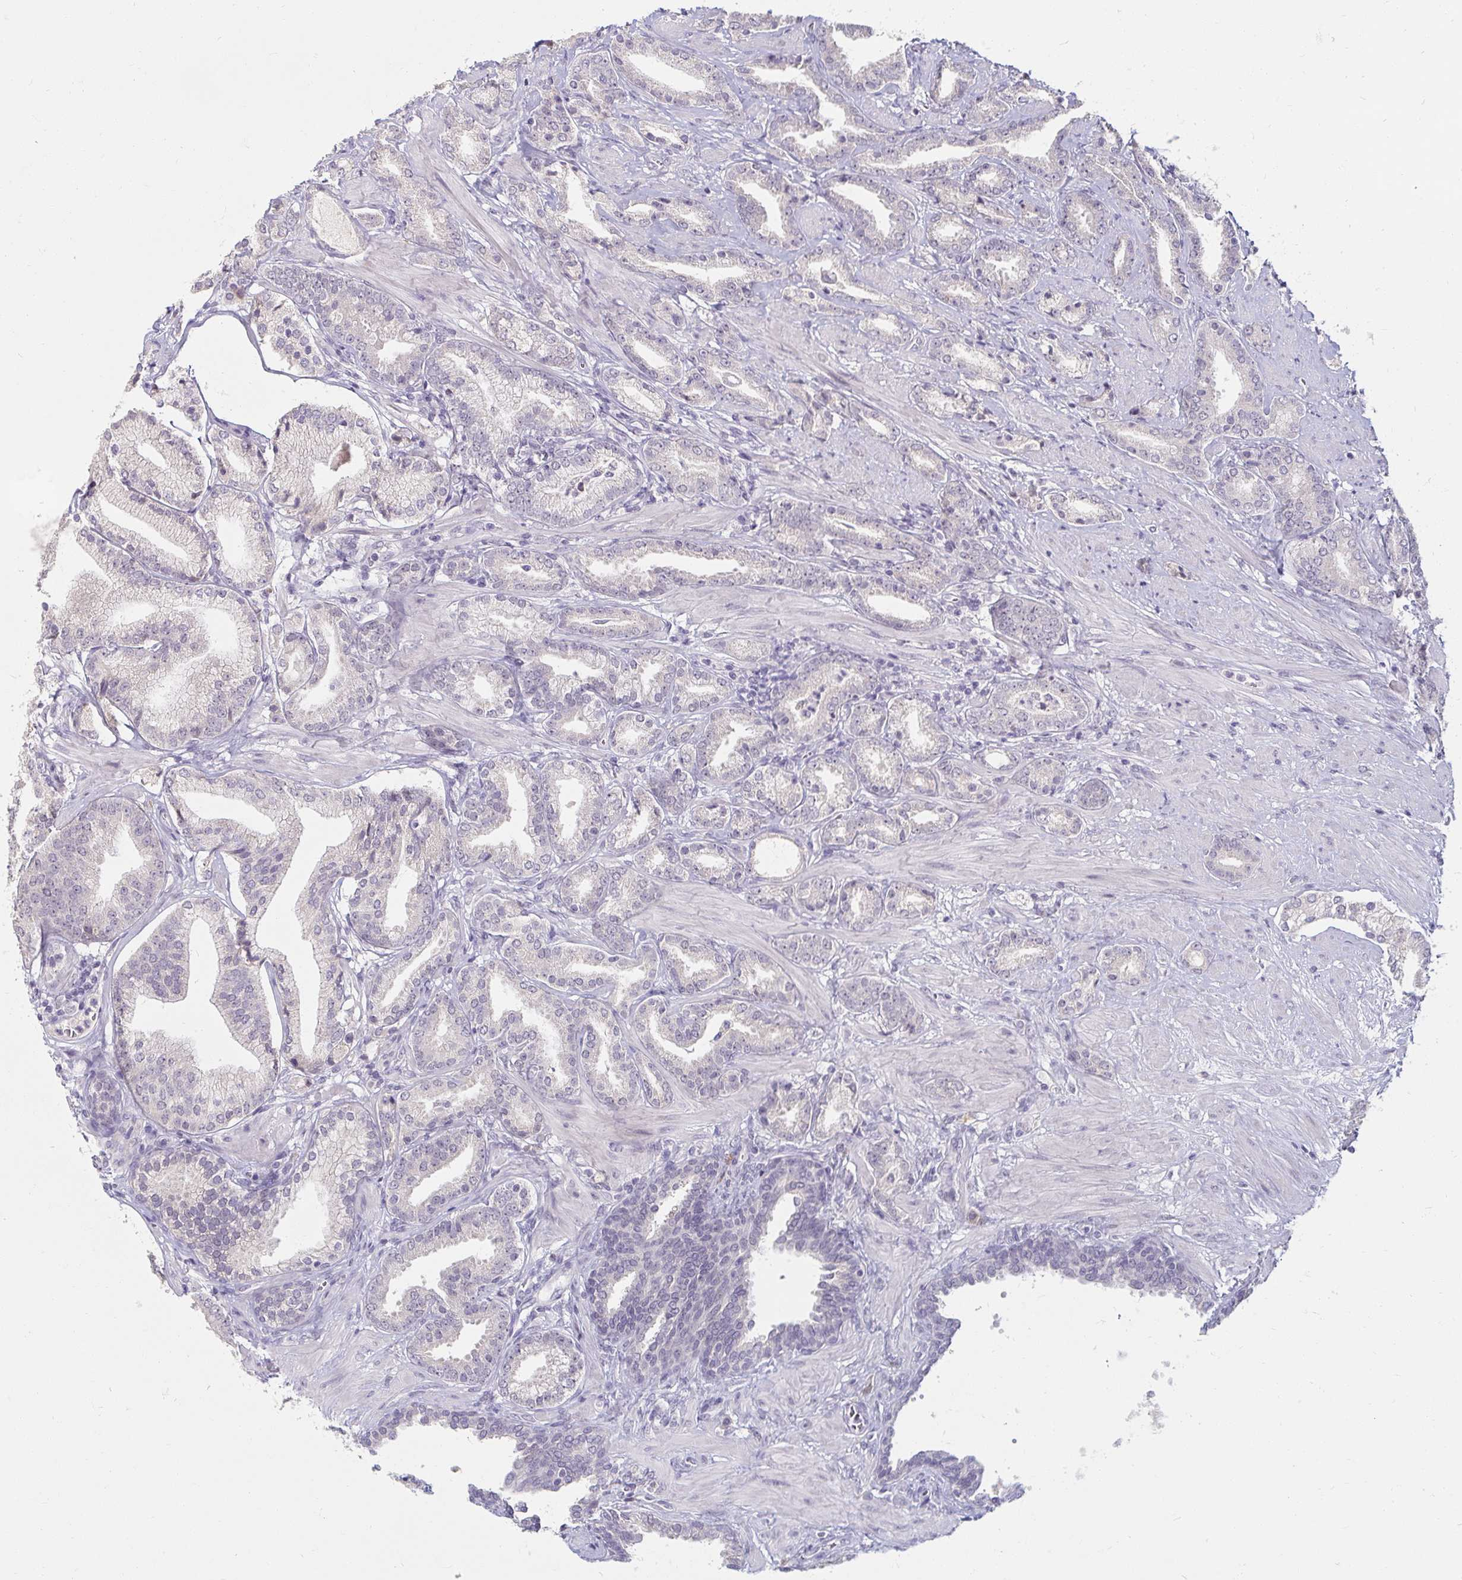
{"staining": {"intensity": "negative", "quantity": "none", "location": "none"}, "tissue": "prostate cancer", "cell_type": "Tumor cells", "image_type": "cancer", "snomed": [{"axis": "morphology", "description": "Adenocarcinoma, High grade"}, {"axis": "topography", "description": "Prostate"}], "caption": "A photomicrograph of human prostate cancer is negative for staining in tumor cells.", "gene": "DDN", "patient": {"sex": "male", "age": 56}}